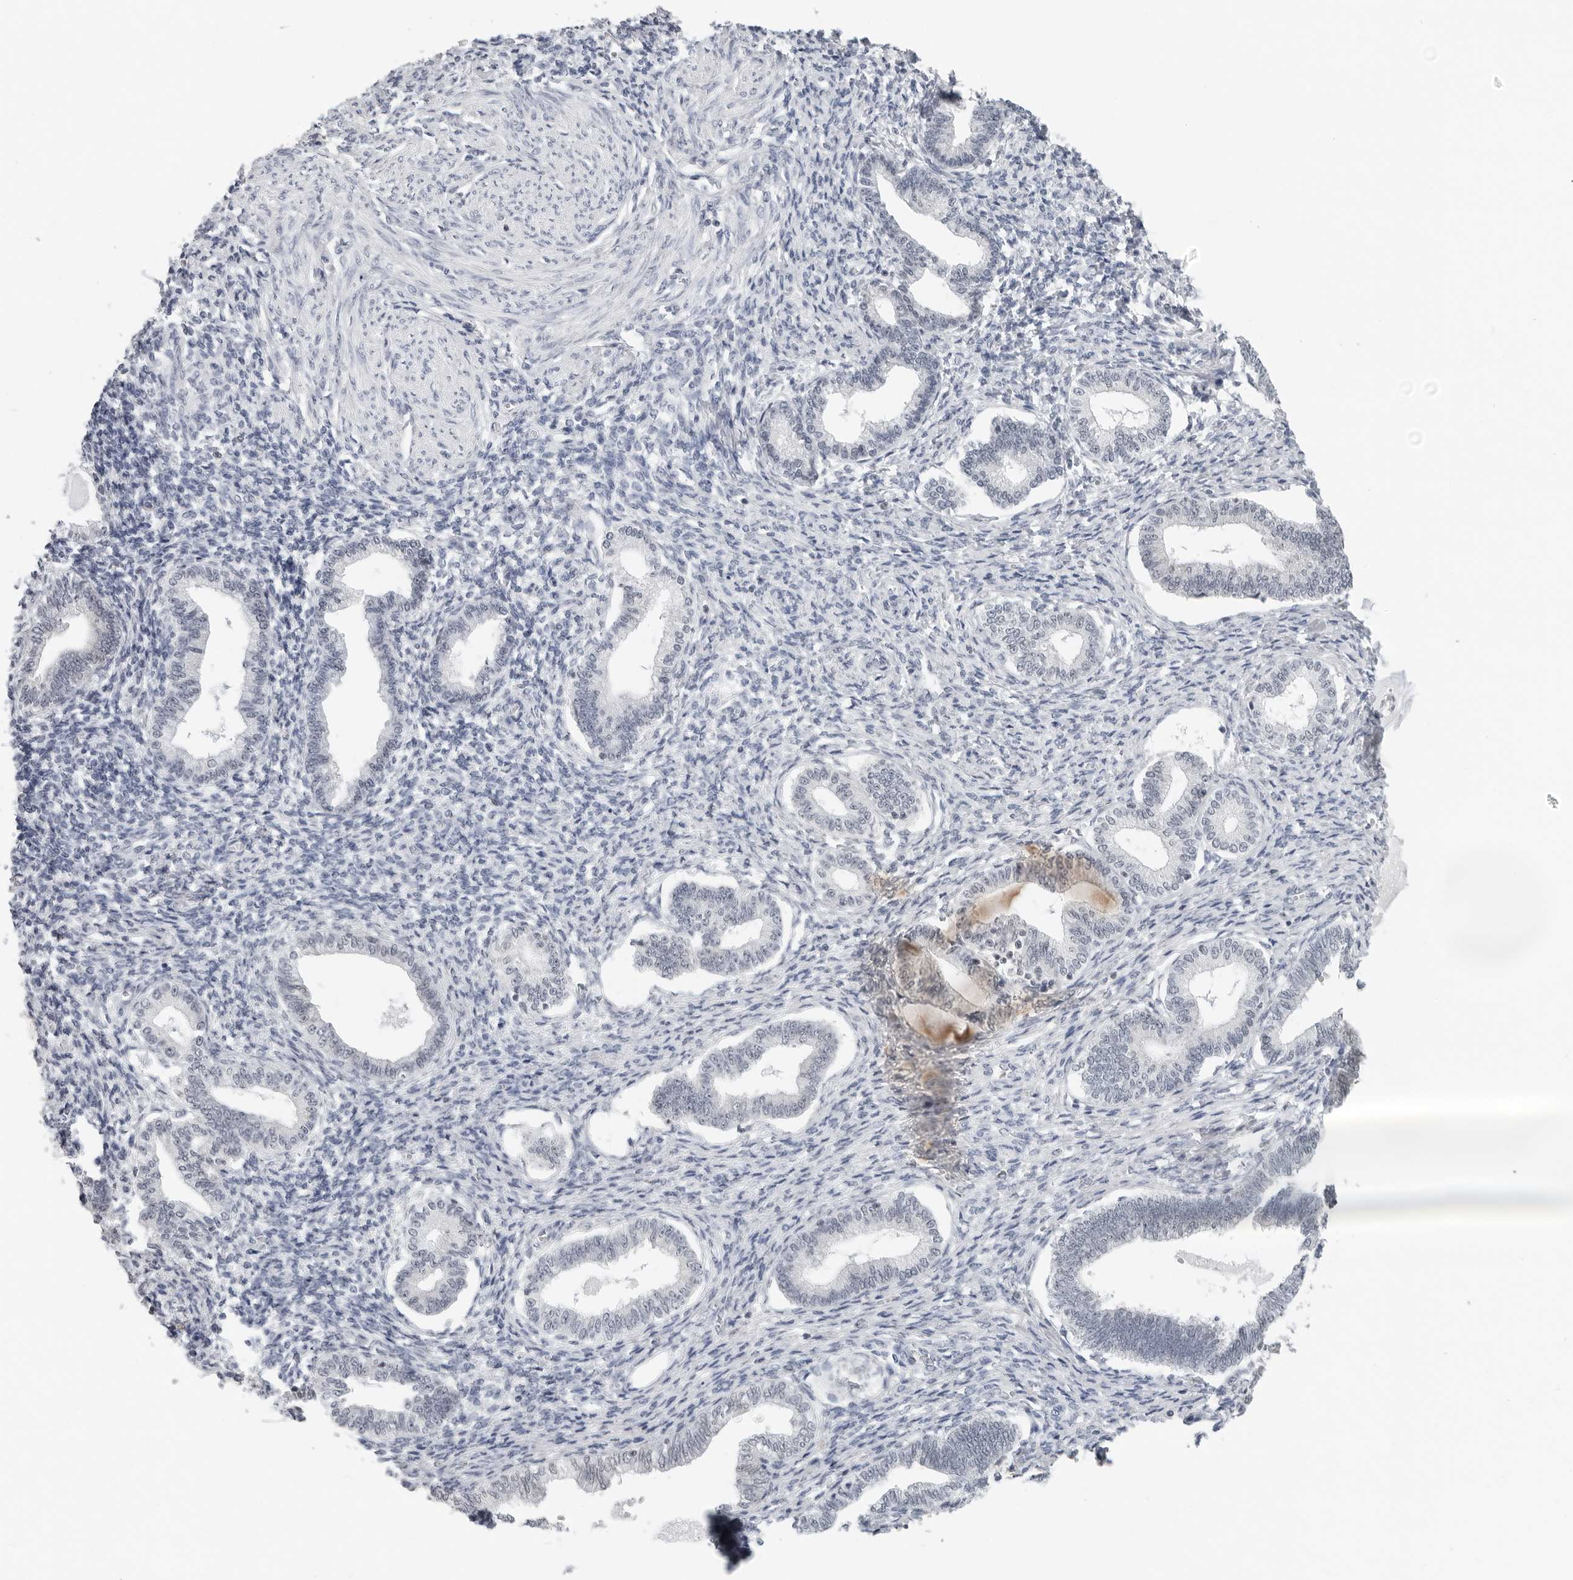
{"staining": {"intensity": "negative", "quantity": "none", "location": "none"}, "tissue": "endometrium", "cell_type": "Cells in endometrial stroma", "image_type": "normal", "snomed": [{"axis": "morphology", "description": "Normal tissue, NOS"}, {"axis": "topography", "description": "Endometrium"}], "caption": "Image shows no significant protein positivity in cells in endometrial stroma of unremarkable endometrium.", "gene": "FLG2", "patient": {"sex": "female", "age": 77}}